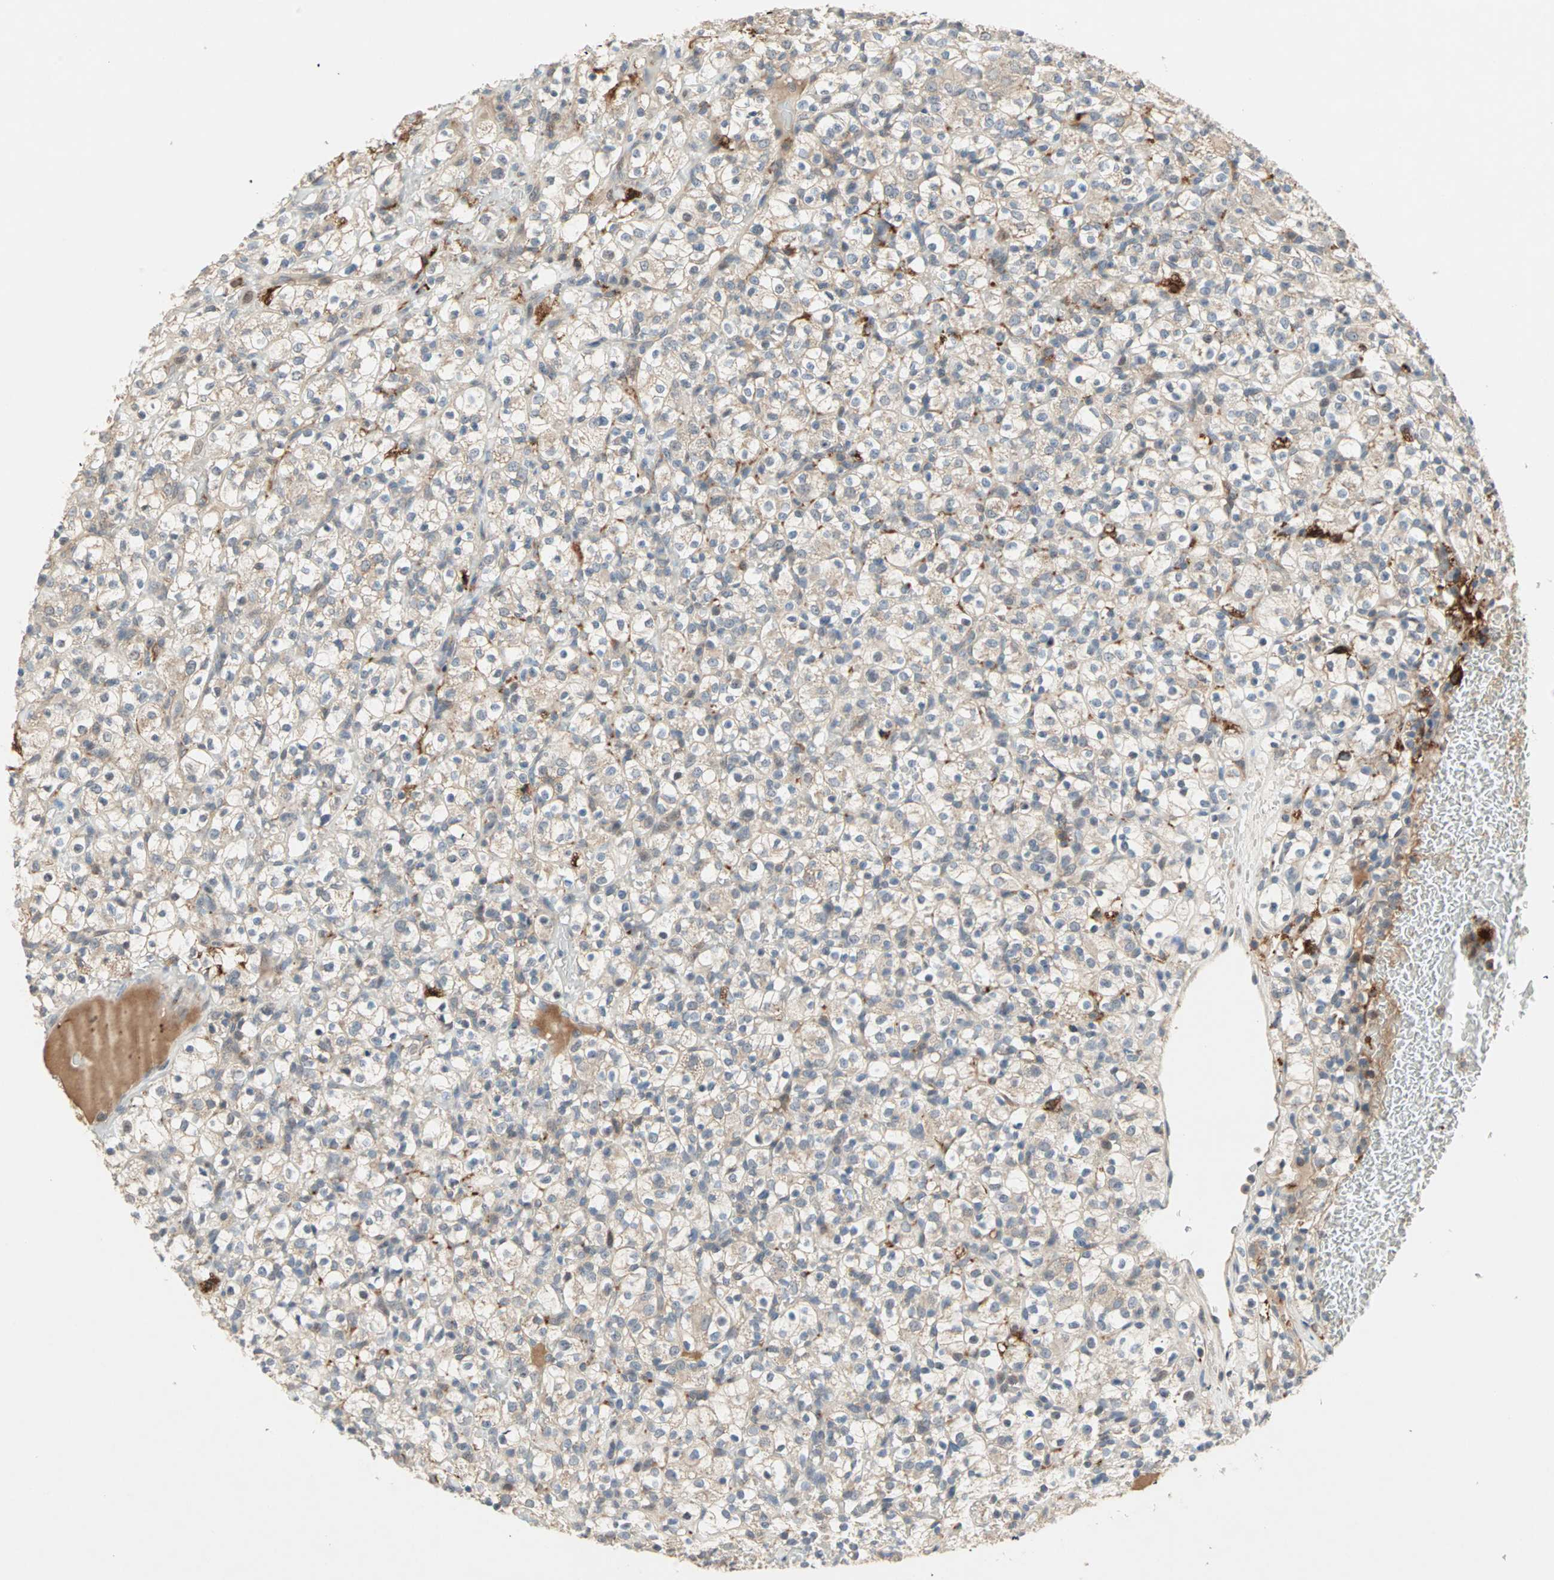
{"staining": {"intensity": "negative", "quantity": "none", "location": "none"}, "tissue": "renal cancer", "cell_type": "Tumor cells", "image_type": "cancer", "snomed": [{"axis": "morphology", "description": "Normal tissue, NOS"}, {"axis": "morphology", "description": "Adenocarcinoma, NOS"}, {"axis": "topography", "description": "Kidney"}], "caption": "Protein analysis of renal cancer shows no significant expression in tumor cells.", "gene": "PROS1", "patient": {"sex": "female", "age": 72}}